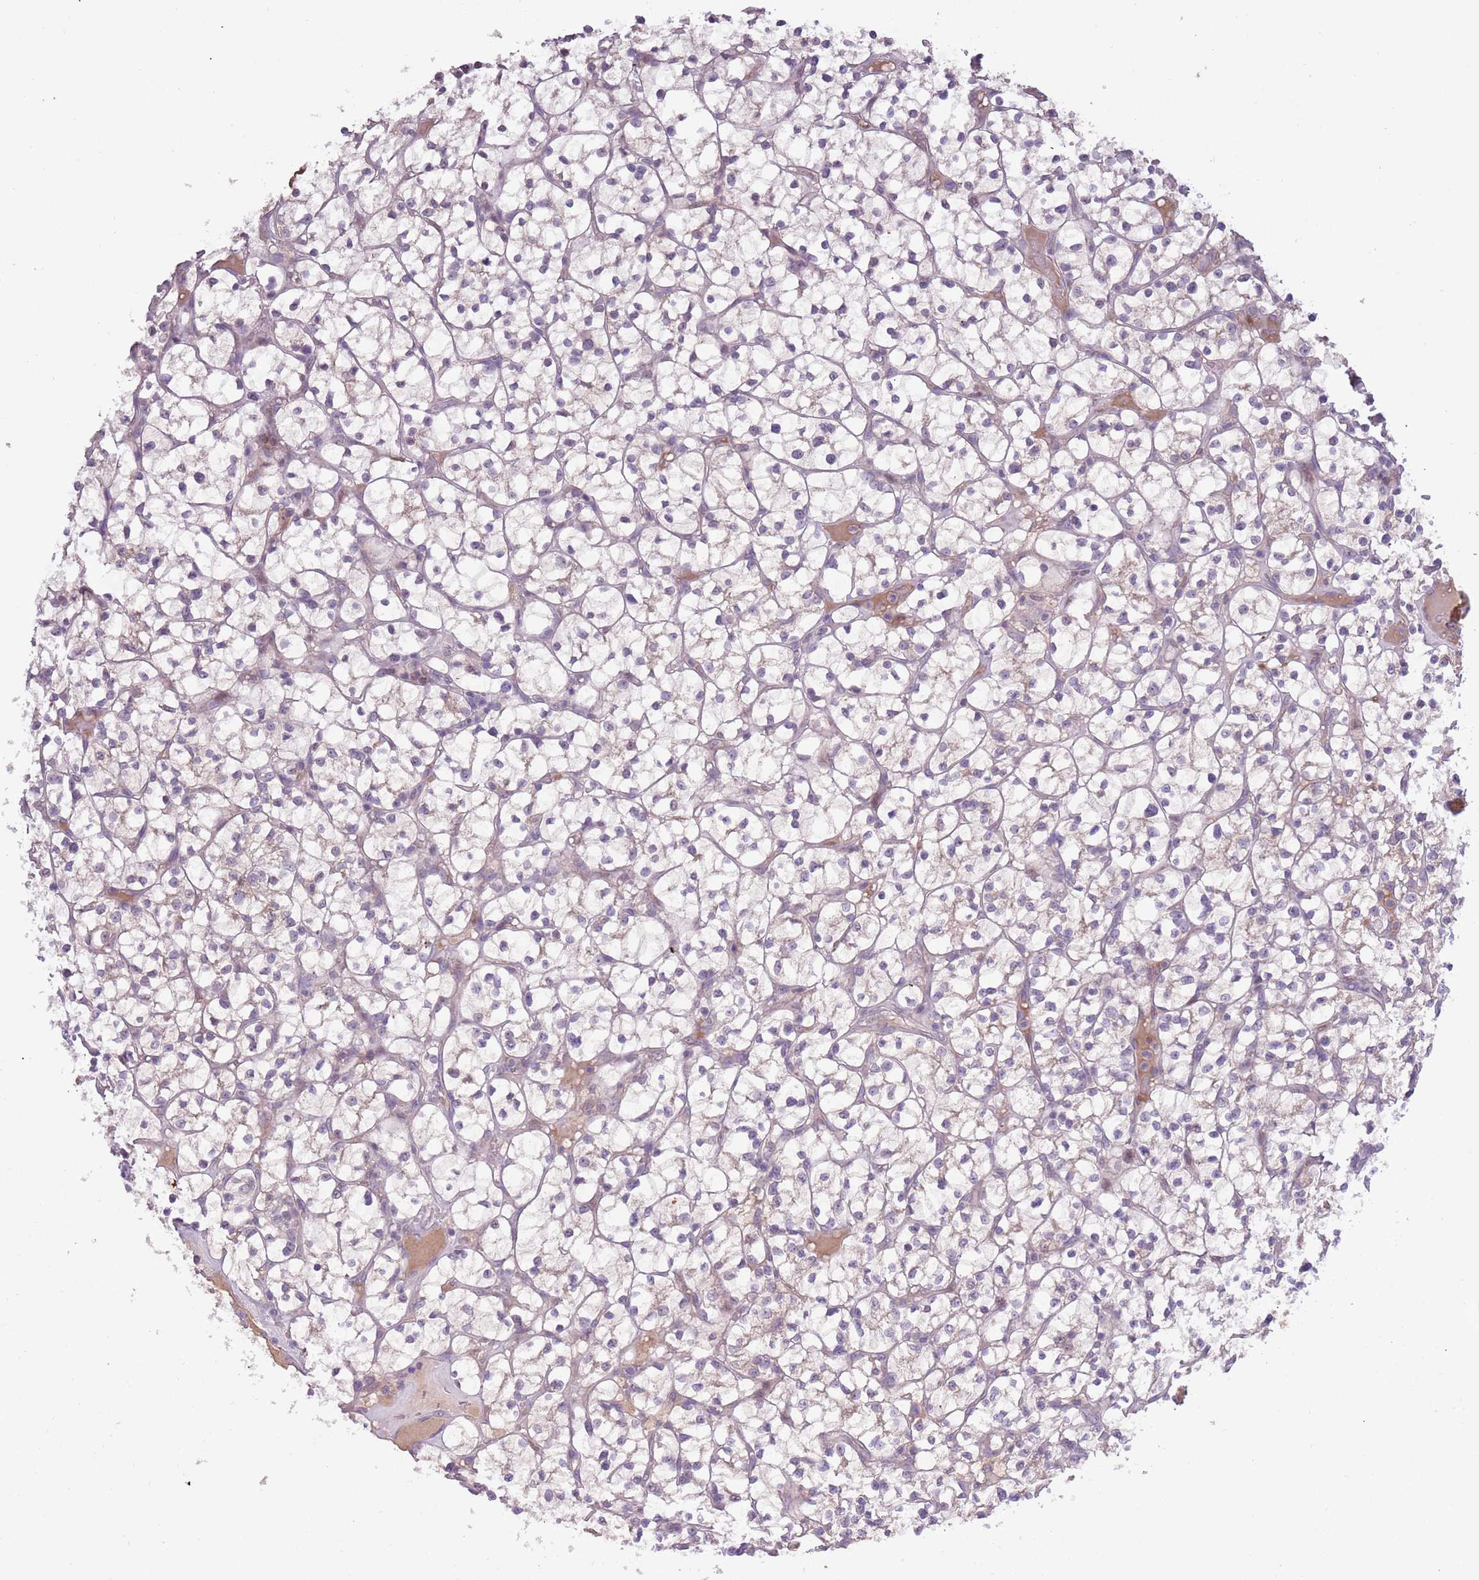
{"staining": {"intensity": "negative", "quantity": "none", "location": "none"}, "tissue": "renal cancer", "cell_type": "Tumor cells", "image_type": "cancer", "snomed": [{"axis": "morphology", "description": "Adenocarcinoma, NOS"}, {"axis": "topography", "description": "Kidney"}], "caption": "IHC image of renal cancer (adenocarcinoma) stained for a protein (brown), which exhibits no positivity in tumor cells.", "gene": "SHROOM3", "patient": {"sex": "female", "age": 64}}